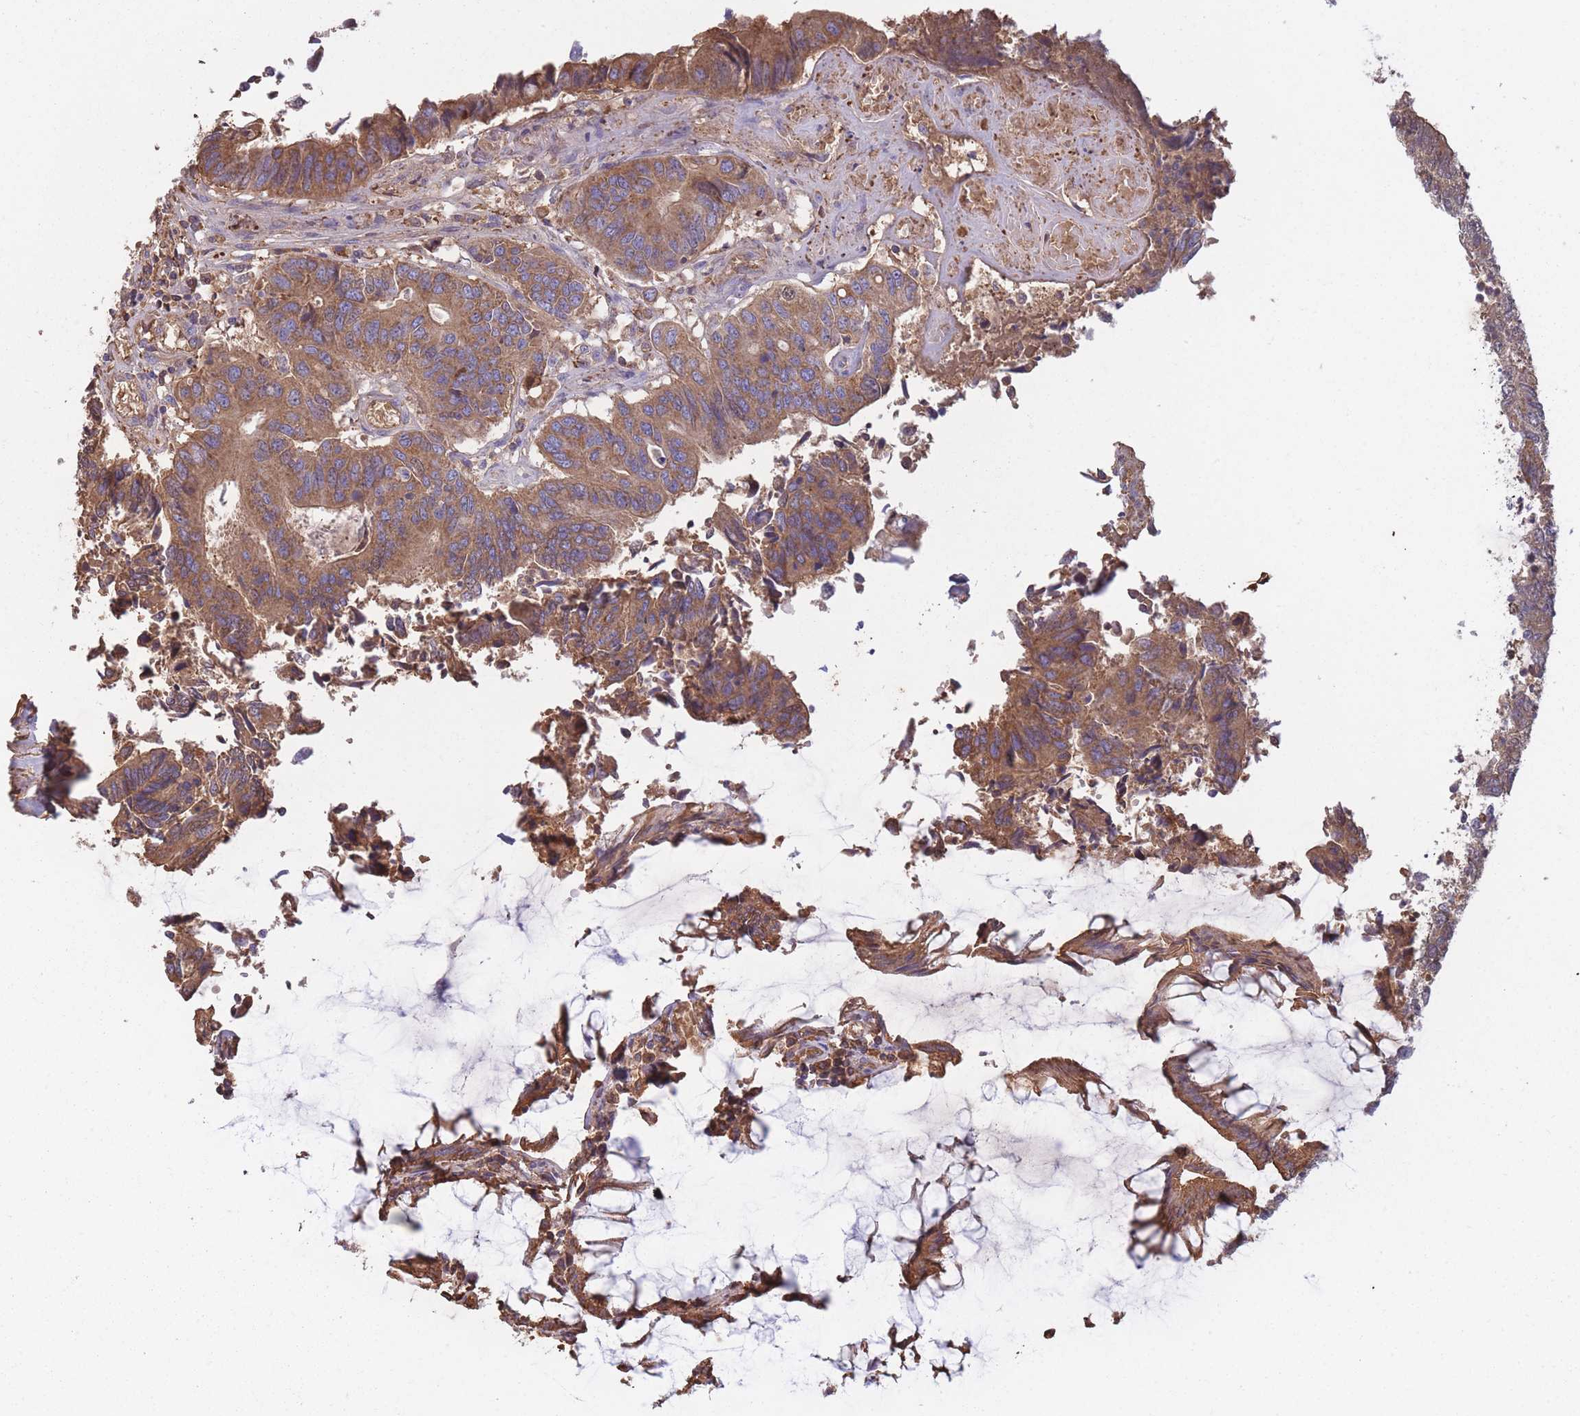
{"staining": {"intensity": "moderate", "quantity": ">75%", "location": "cytoplasmic/membranous"}, "tissue": "colorectal cancer", "cell_type": "Tumor cells", "image_type": "cancer", "snomed": [{"axis": "morphology", "description": "Adenocarcinoma, NOS"}, {"axis": "topography", "description": "Colon"}], "caption": "Colorectal cancer (adenocarcinoma) was stained to show a protein in brown. There is medium levels of moderate cytoplasmic/membranous staining in about >75% of tumor cells.", "gene": "KAT2A", "patient": {"sex": "female", "age": 67}}